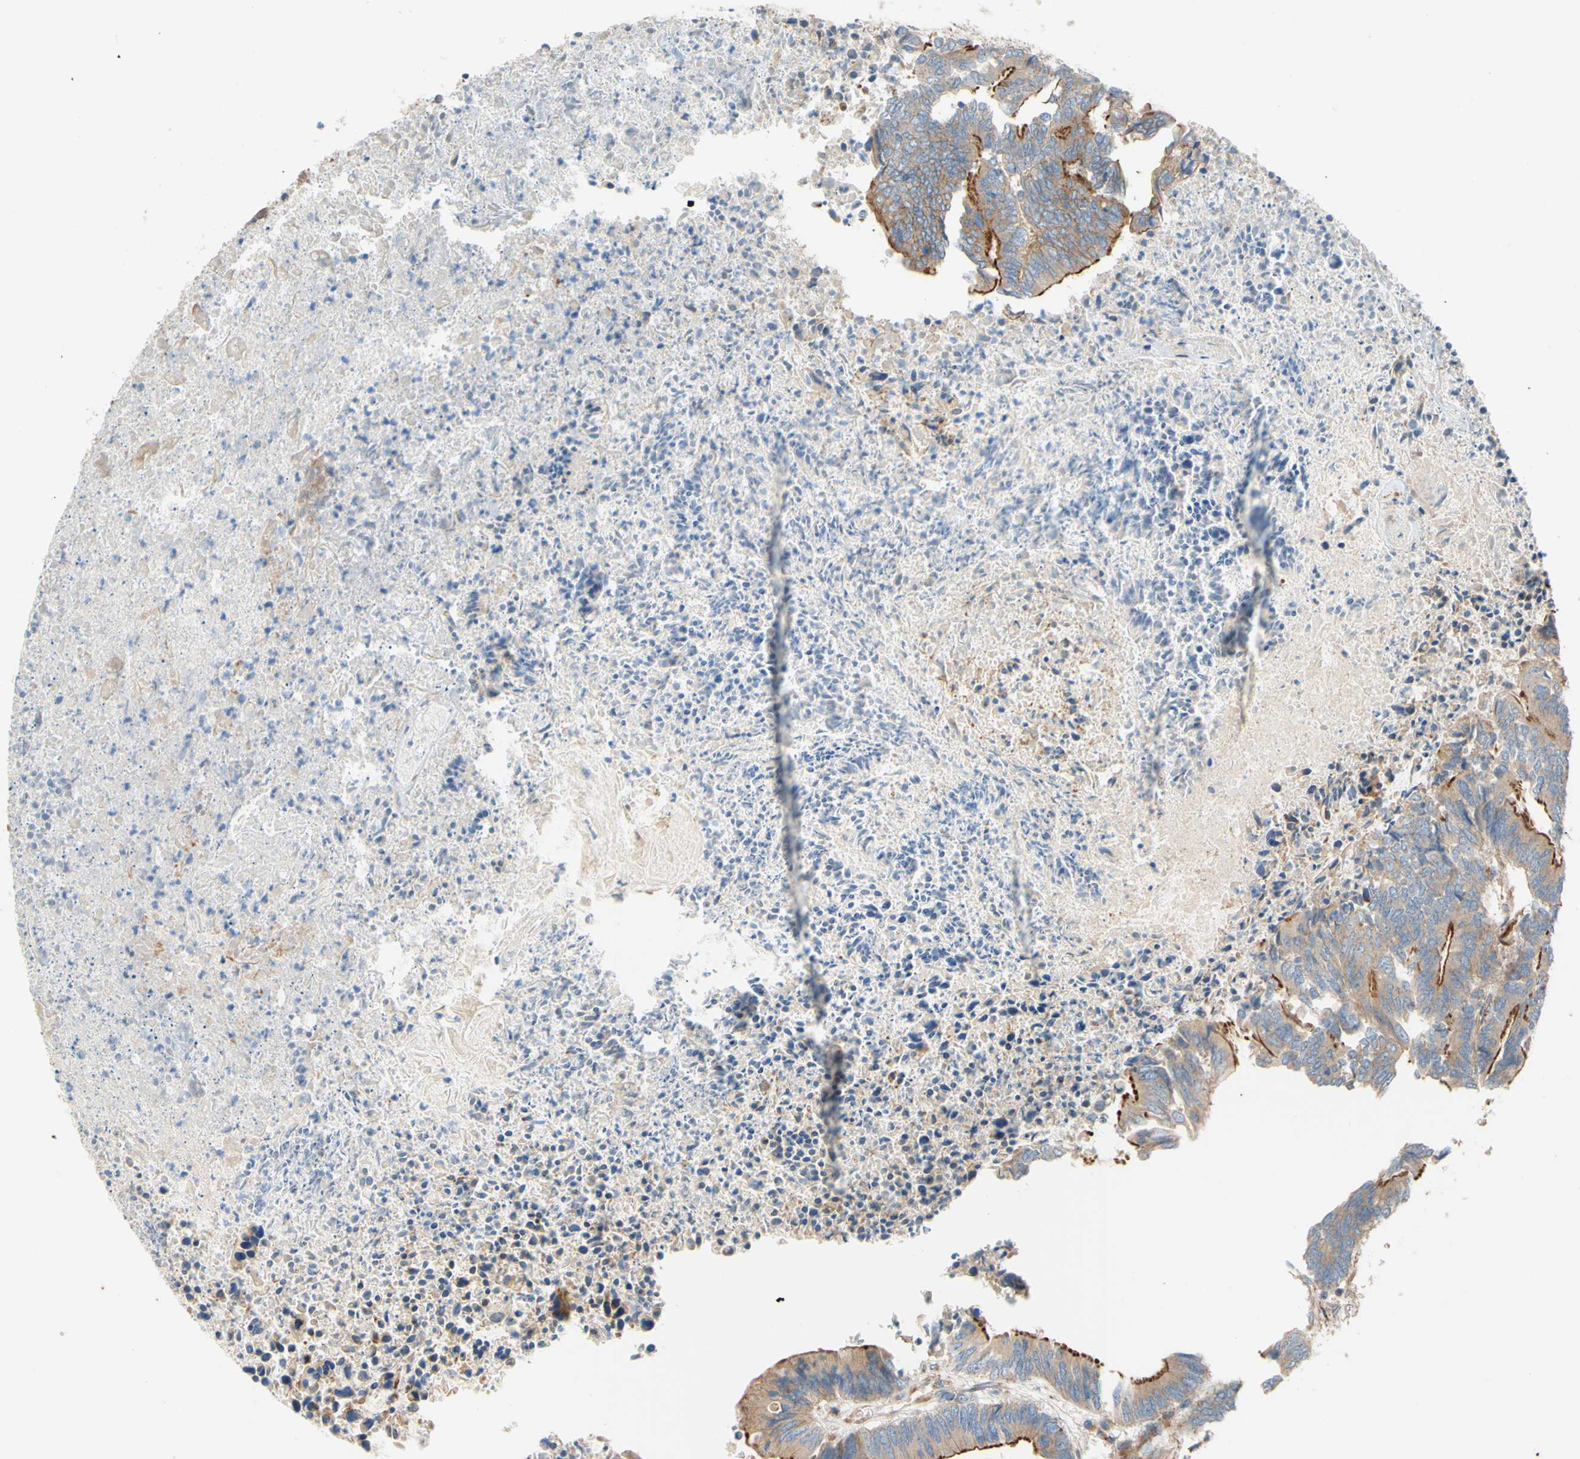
{"staining": {"intensity": "moderate", "quantity": ">75%", "location": "cytoplasmic/membranous"}, "tissue": "colorectal cancer", "cell_type": "Tumor cells", "image_type": "cancer", "snomed": [{"axis": "morphology", "description": "Adenocarcinoma, NOS"}, {"axis": "topography", "description": "Rectum"}], "caption": "Immunohistochemistry staining of colorectal cancer, which reveals medium levels of moderate cytoplasmic/membranous positivity in approximately >75% of tumor cells indicating moderate cytoplasmic/membranous protein staining. The staining was performed using DAB (3,3'-diaminobenzidine) (brown) for protein detection and nuclei were counterstained in hematoxylin (blue).", "gene": "C1orf43", "patient": {"sex": "male", "age": 63}}